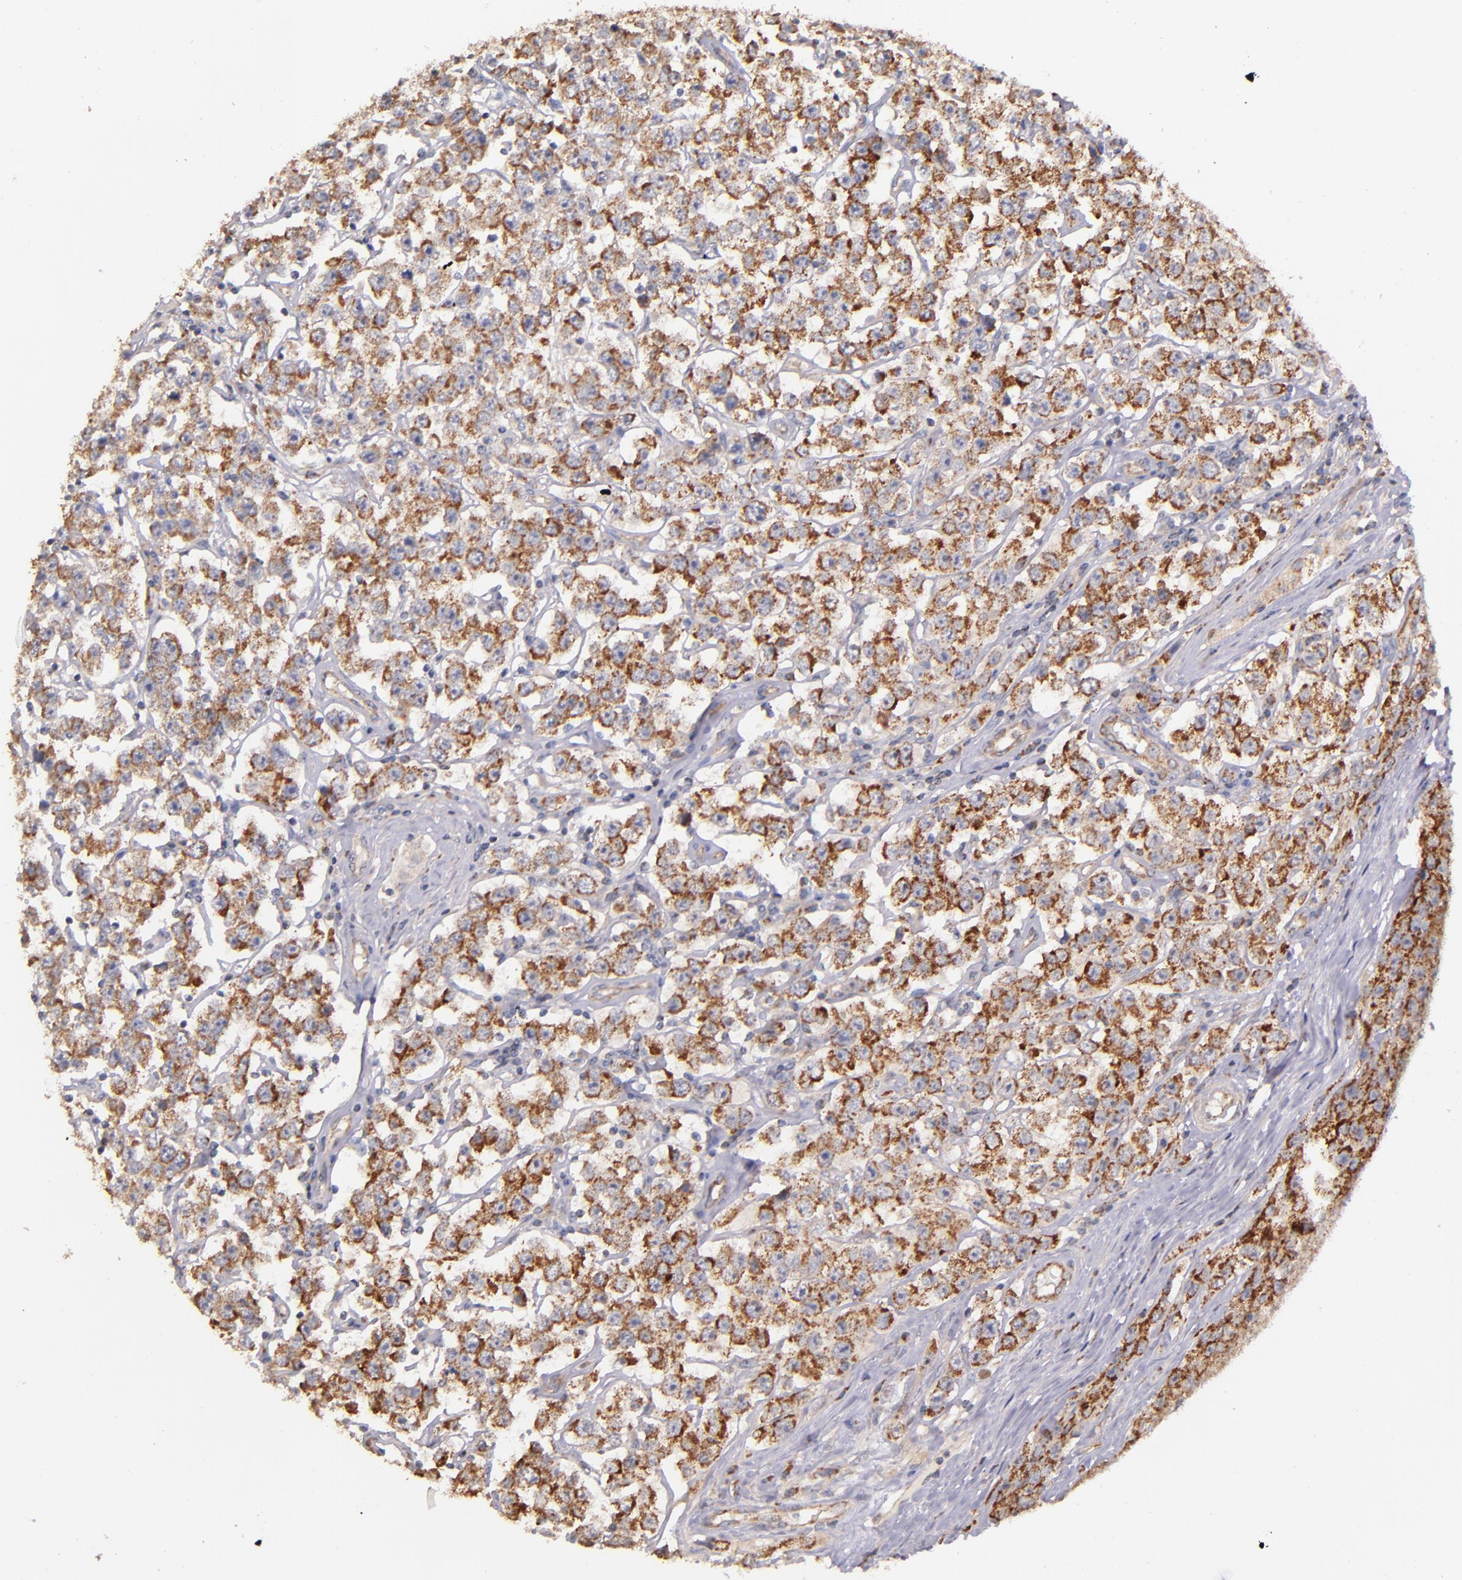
{"staining": {"intensity": "moderate", "quantity": ">75%", "location": "cytoplasmic/membranous"}, "tissue": "testis cancer", "cell_type": "Tumor cells", "image_type": "cancer", "snomed": [{"axis": "morphology", "description": "Seminoma, NOS"}, {"axis": "topography", "description": "Testis"}], "caption": "IHC photomicrograph of human seminoma (testis) stained for a protein (brown), which exhibits medium levels of moderate cytoplasmic/membranous expression in about >75% of tumor cells.", "gene": "SHC1", "patient": {"sex": "male", "age": 52}}